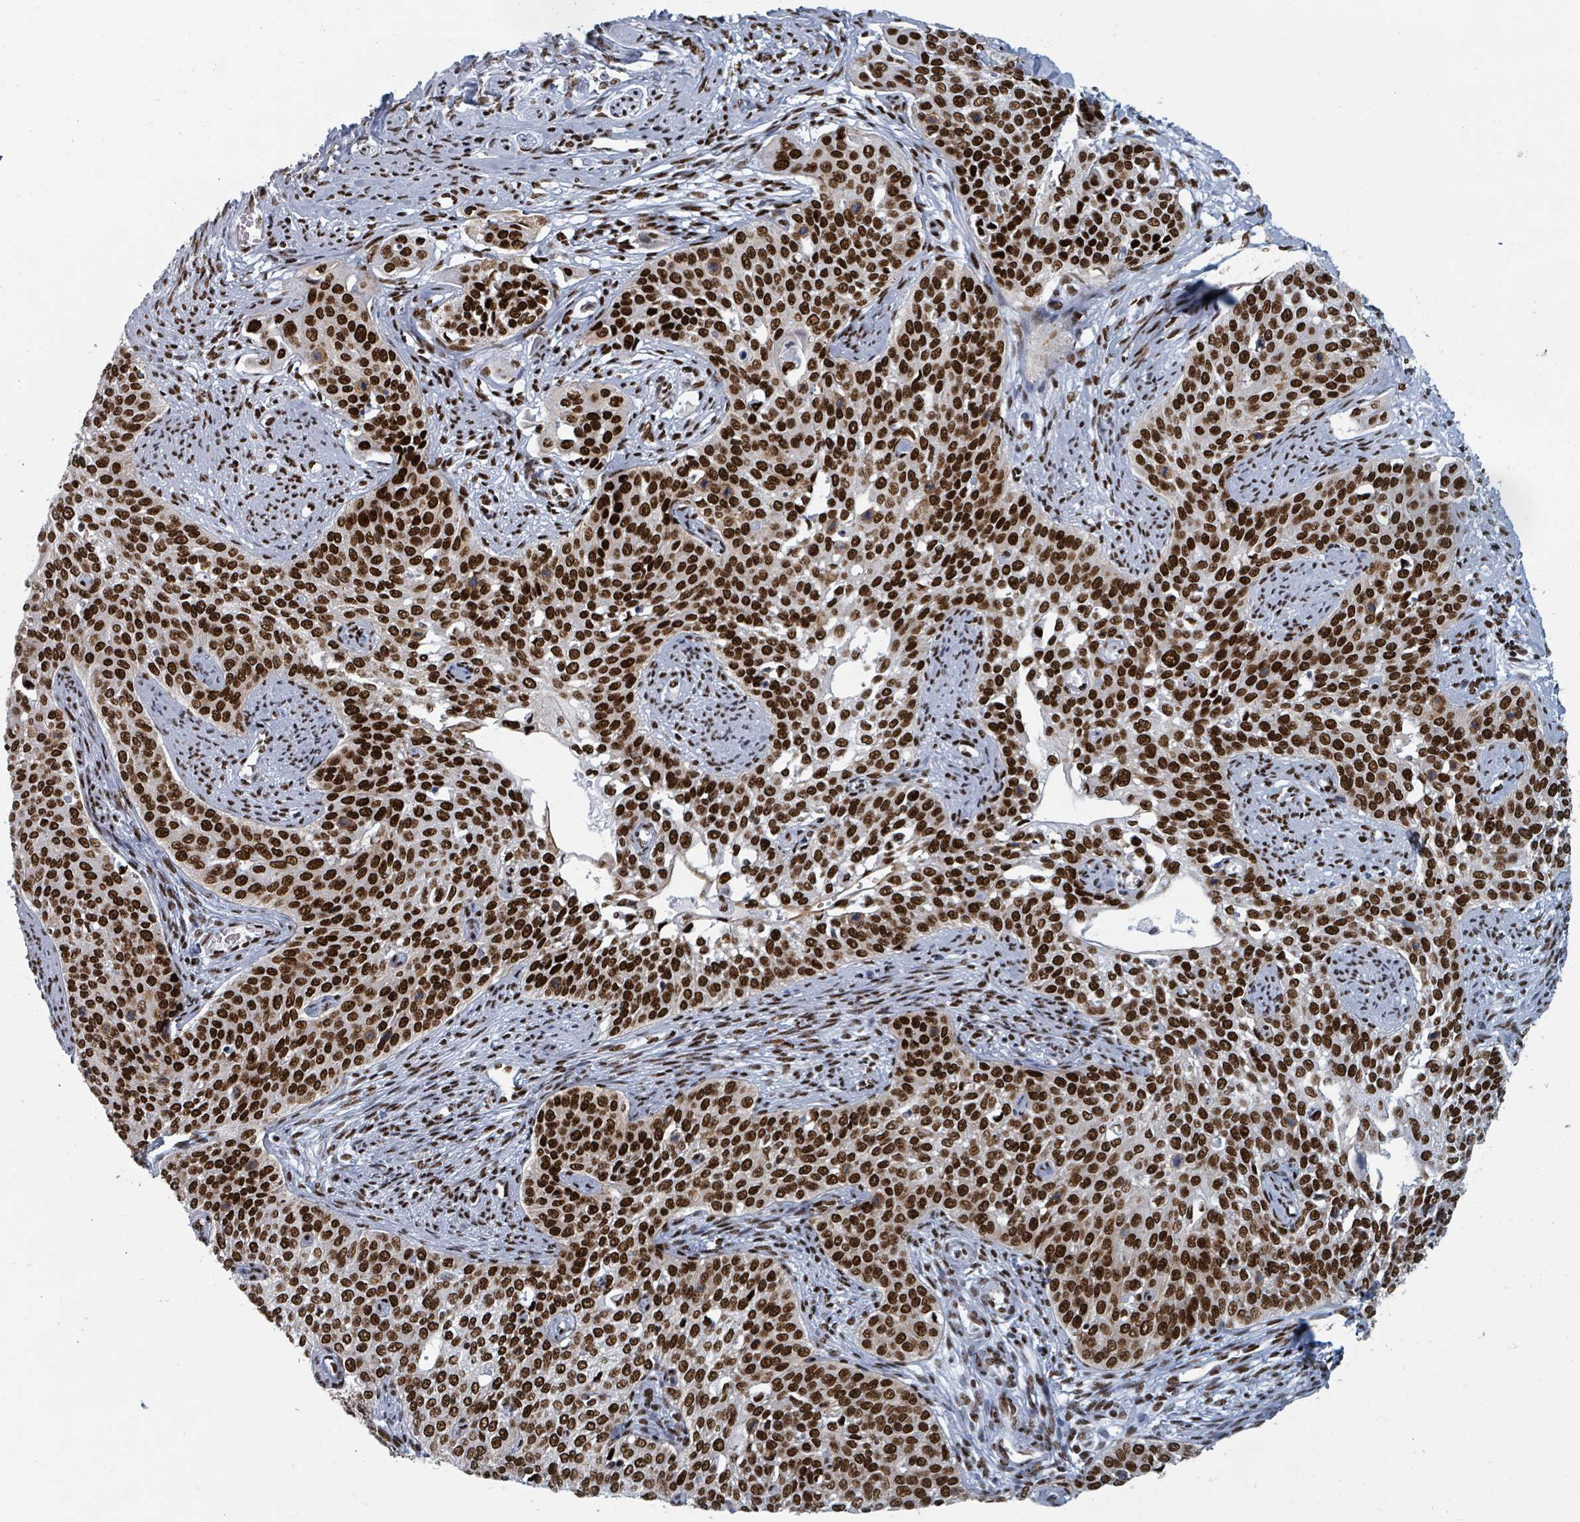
{"staining": {"intensity": "strong", "quantity": ">75%", "location": "nuclear"}, "tissue": "cervical cancer", "cell_type": "Tumor cells", "image_type": "cancer", "snomed": [{"axis": "morphology", "description": "Squamous cell carcinoma, NOS"}, {"axis": "topography", "description": "Cervix"}], "caption": "Immunohistochemical staining of cervical cancer (squamous cell carcinoma) displays strong nuclear protein expression in about >75% of tumor cells.", "gene": "DHX16", "patient": {"sex": "female", "age": 44}}